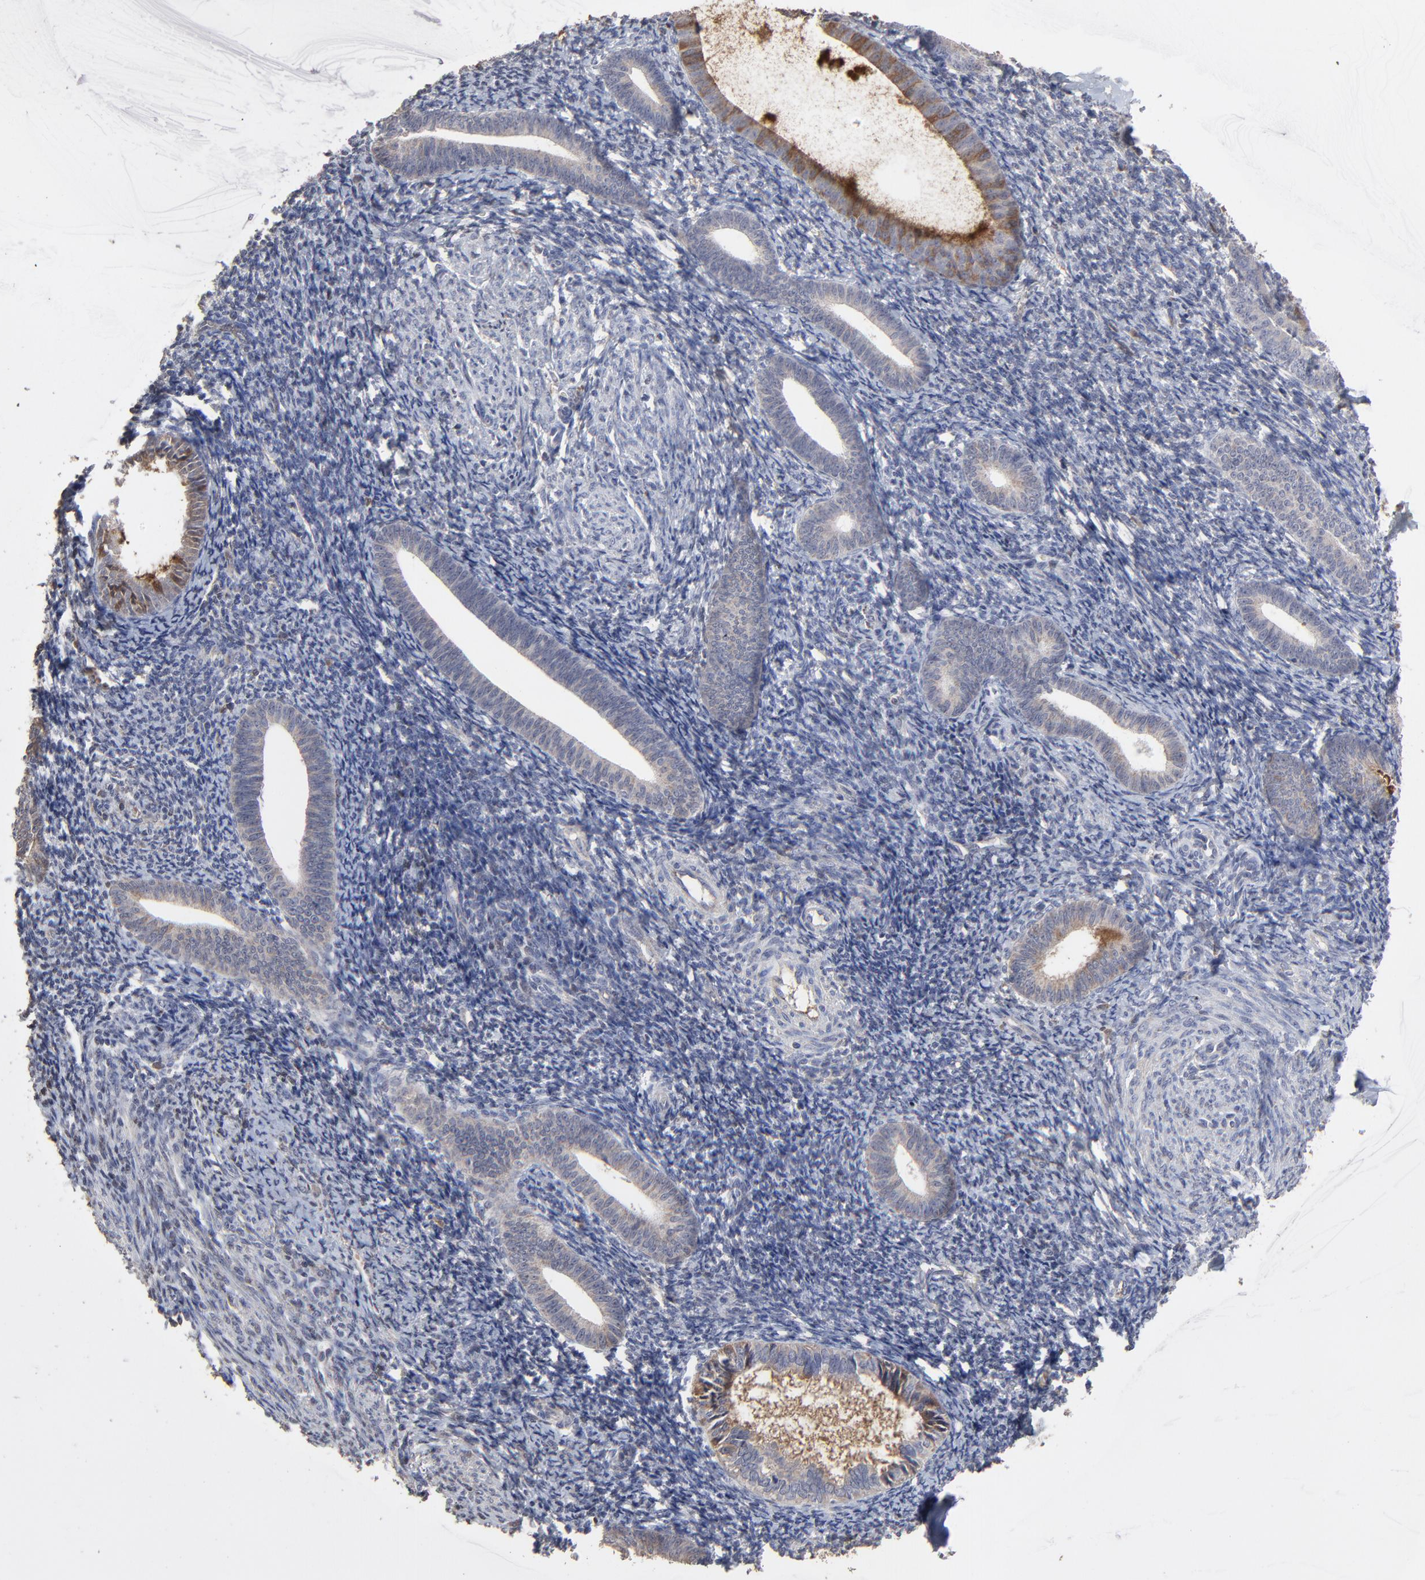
{"staining": {"intensity": "negative", "quantity": "none", "location": "none"}, "tissue": "endometrium", "cell_type": "Cells in endometrial stroma", "image_type": "normal", "snomed": [{"axis": "morphology", "description": "Normal tissue, NOS"}, {"axis": "topography", "description": "Endometrium"}], "caption": "IHC of normal human endometrium exhibits no expression in cells in endometrial stroma.", "gene": "VPREB3", "patient": {"sex": "female", "age": 57}}